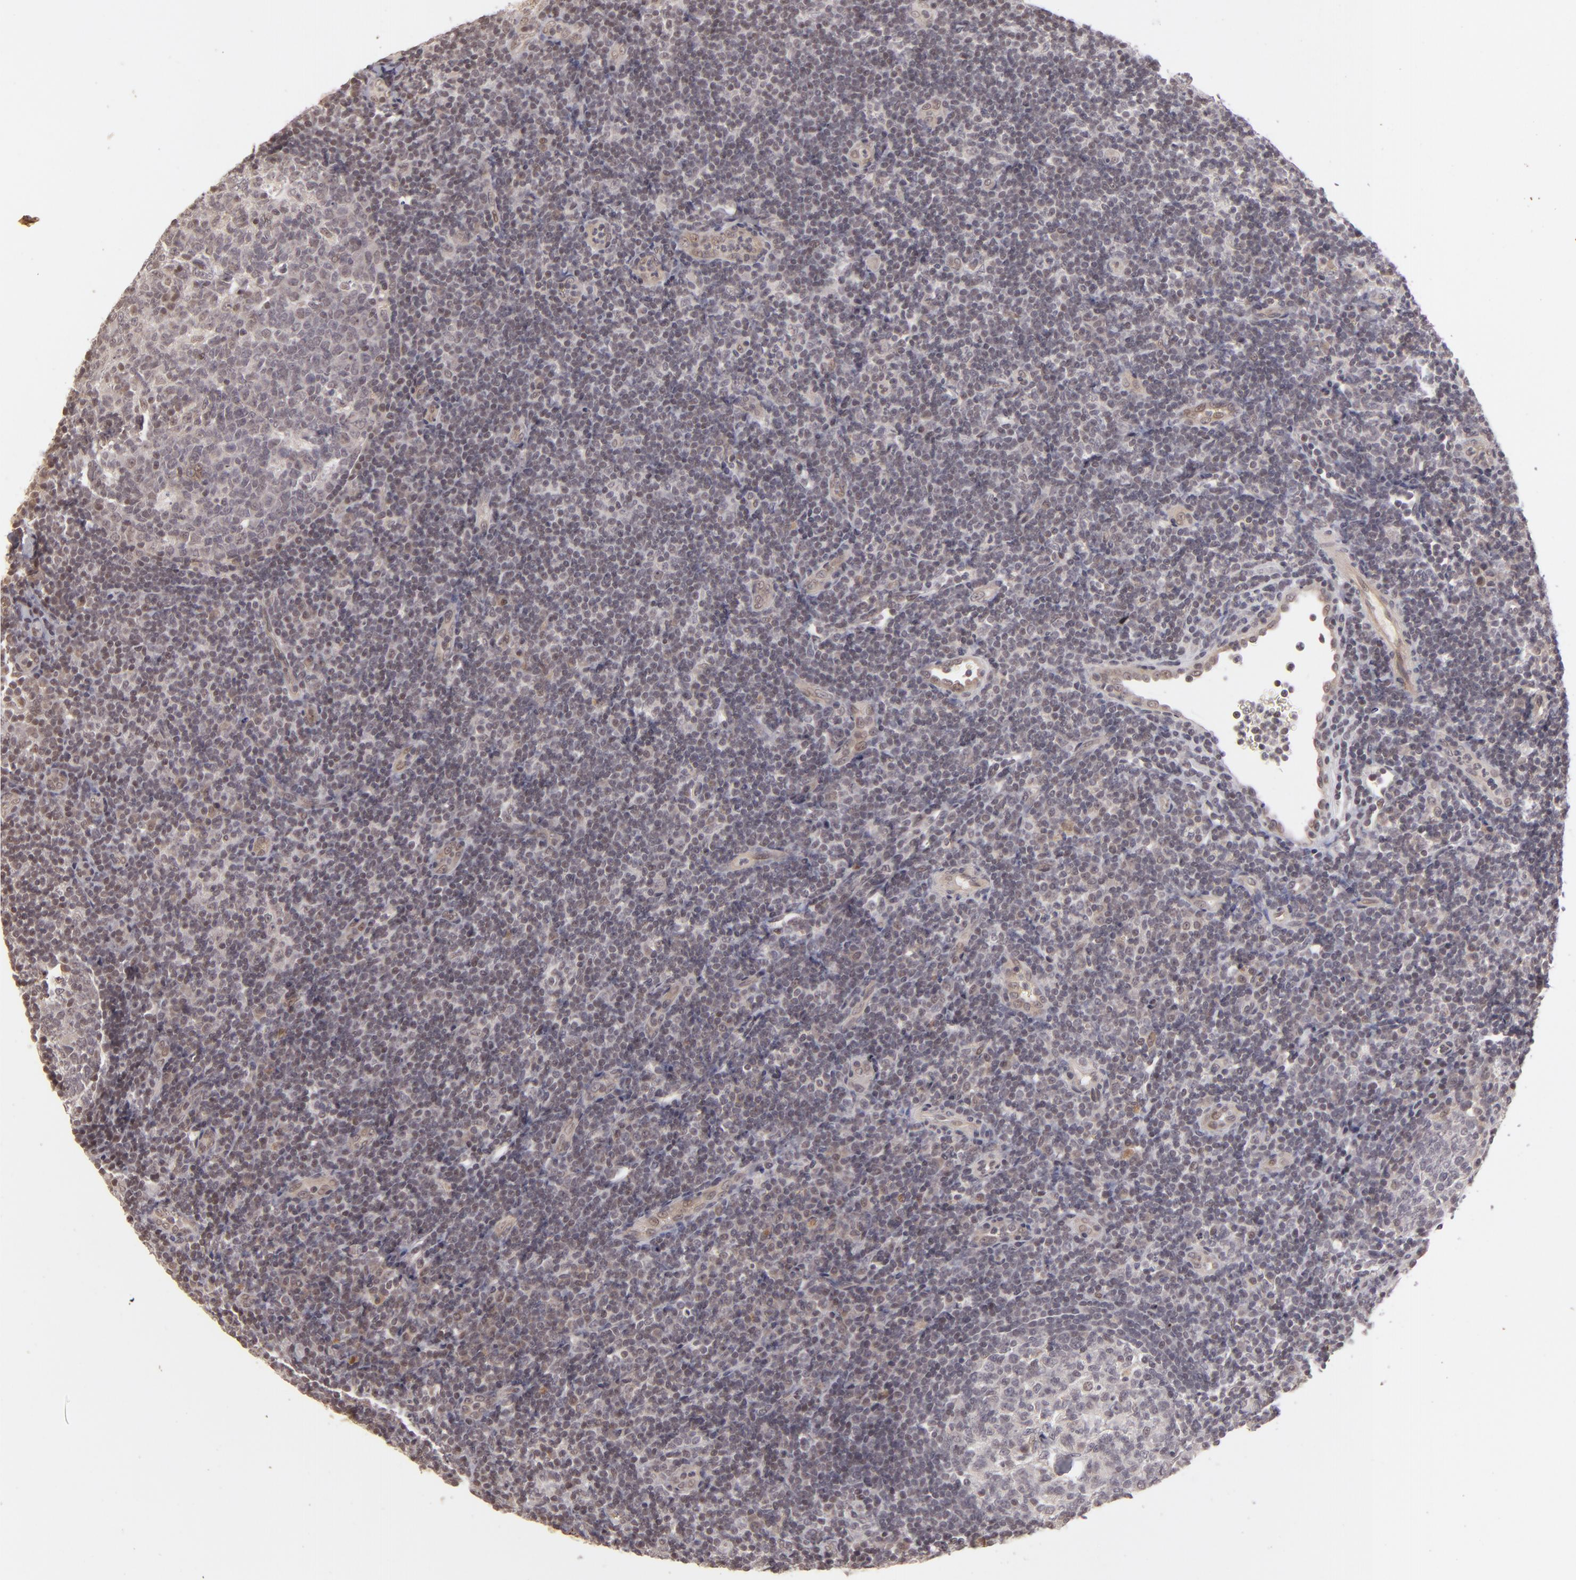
{"staining": {"intensity": "weak", "quantity": "<25%", "location": "cytoplasmic/membranous"}, "tissue": "tonsil", "cell_type": "Germinal center cells", "image_type": "normal", "snomed": [{"axis": "morphology", "description": "Normal tissue, NOS"}, {"axis": "topography", "description": "Tonsil"}], "caption": "A histopathology image of human tonsil is negative for staining in germinal center cells. Brightfield microscopy of IHC stained with DAB (3,3'-diaminobenzidine) (brown) and hematoxylin (blue), captured at high magnification.", "gene": "DFFA", "patient": {"sex": "female", "age": 40}}